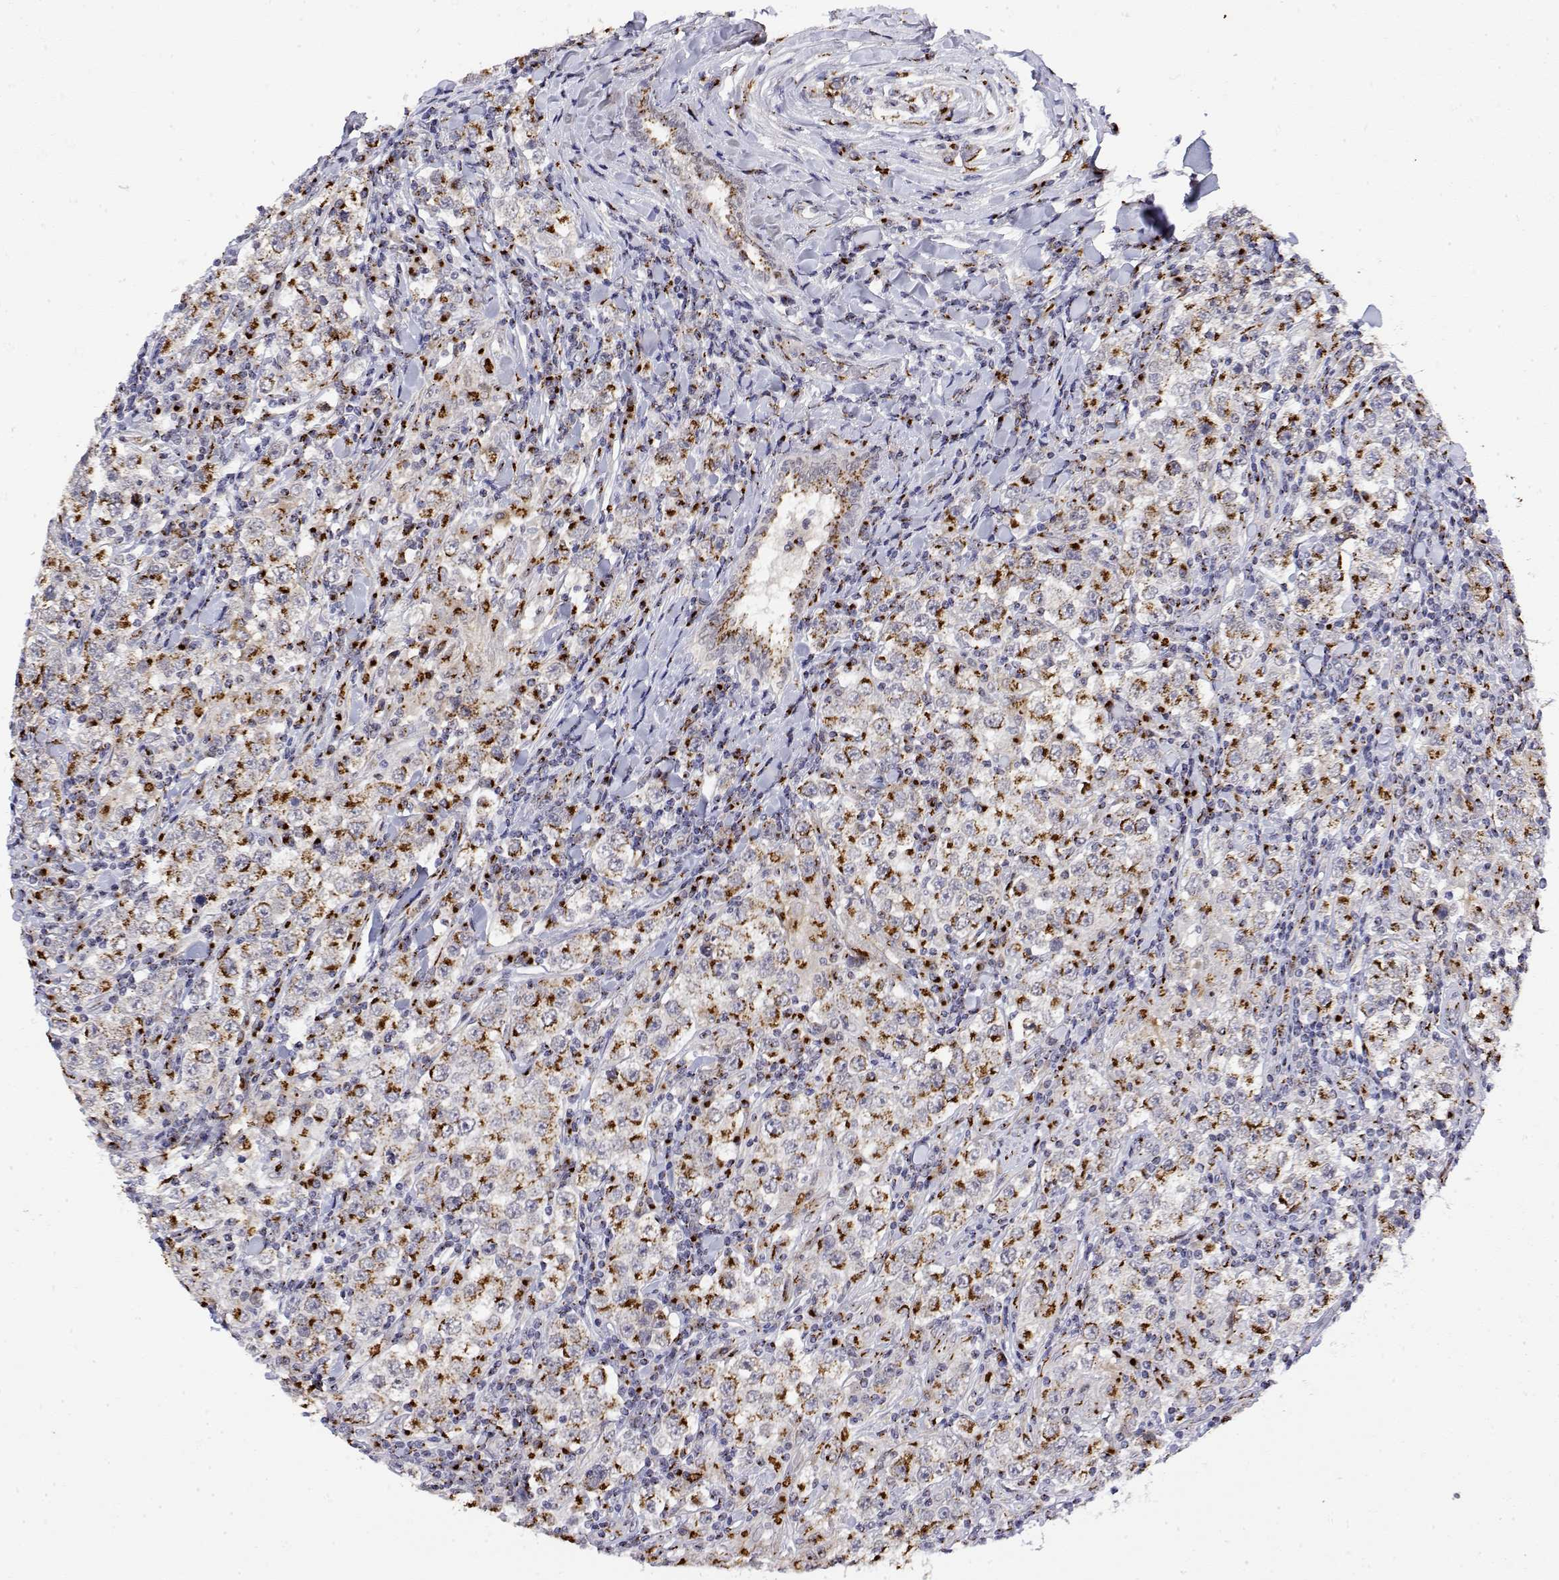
{"staining": {"intensity": "strong", "quantity": "25%-75%", "location": "cytoplasmic/membranous"}, "tissue": "testis cancer", "cell_type": "Tumor cells", "image_type": "cancer", "snomed": [{"axis": "morphology", "description": "Seminoma, NOS"}, {"axis": "morphology", "description": "Carcinoma, Embryonal, NOS"}, {"axis": "topography", "description": "Testis"}], "caption": "Protein analysis of testis cancer (embryonal carcinoma) tissue displays strong cytoplasmic/membranous staining in about 25%-75% of tumor cells. (DAB IHC, brown staining for protein, blue staining for nuclei).", "gene": "YIPF3", "patient": {"sex": "male", "age": 41}}